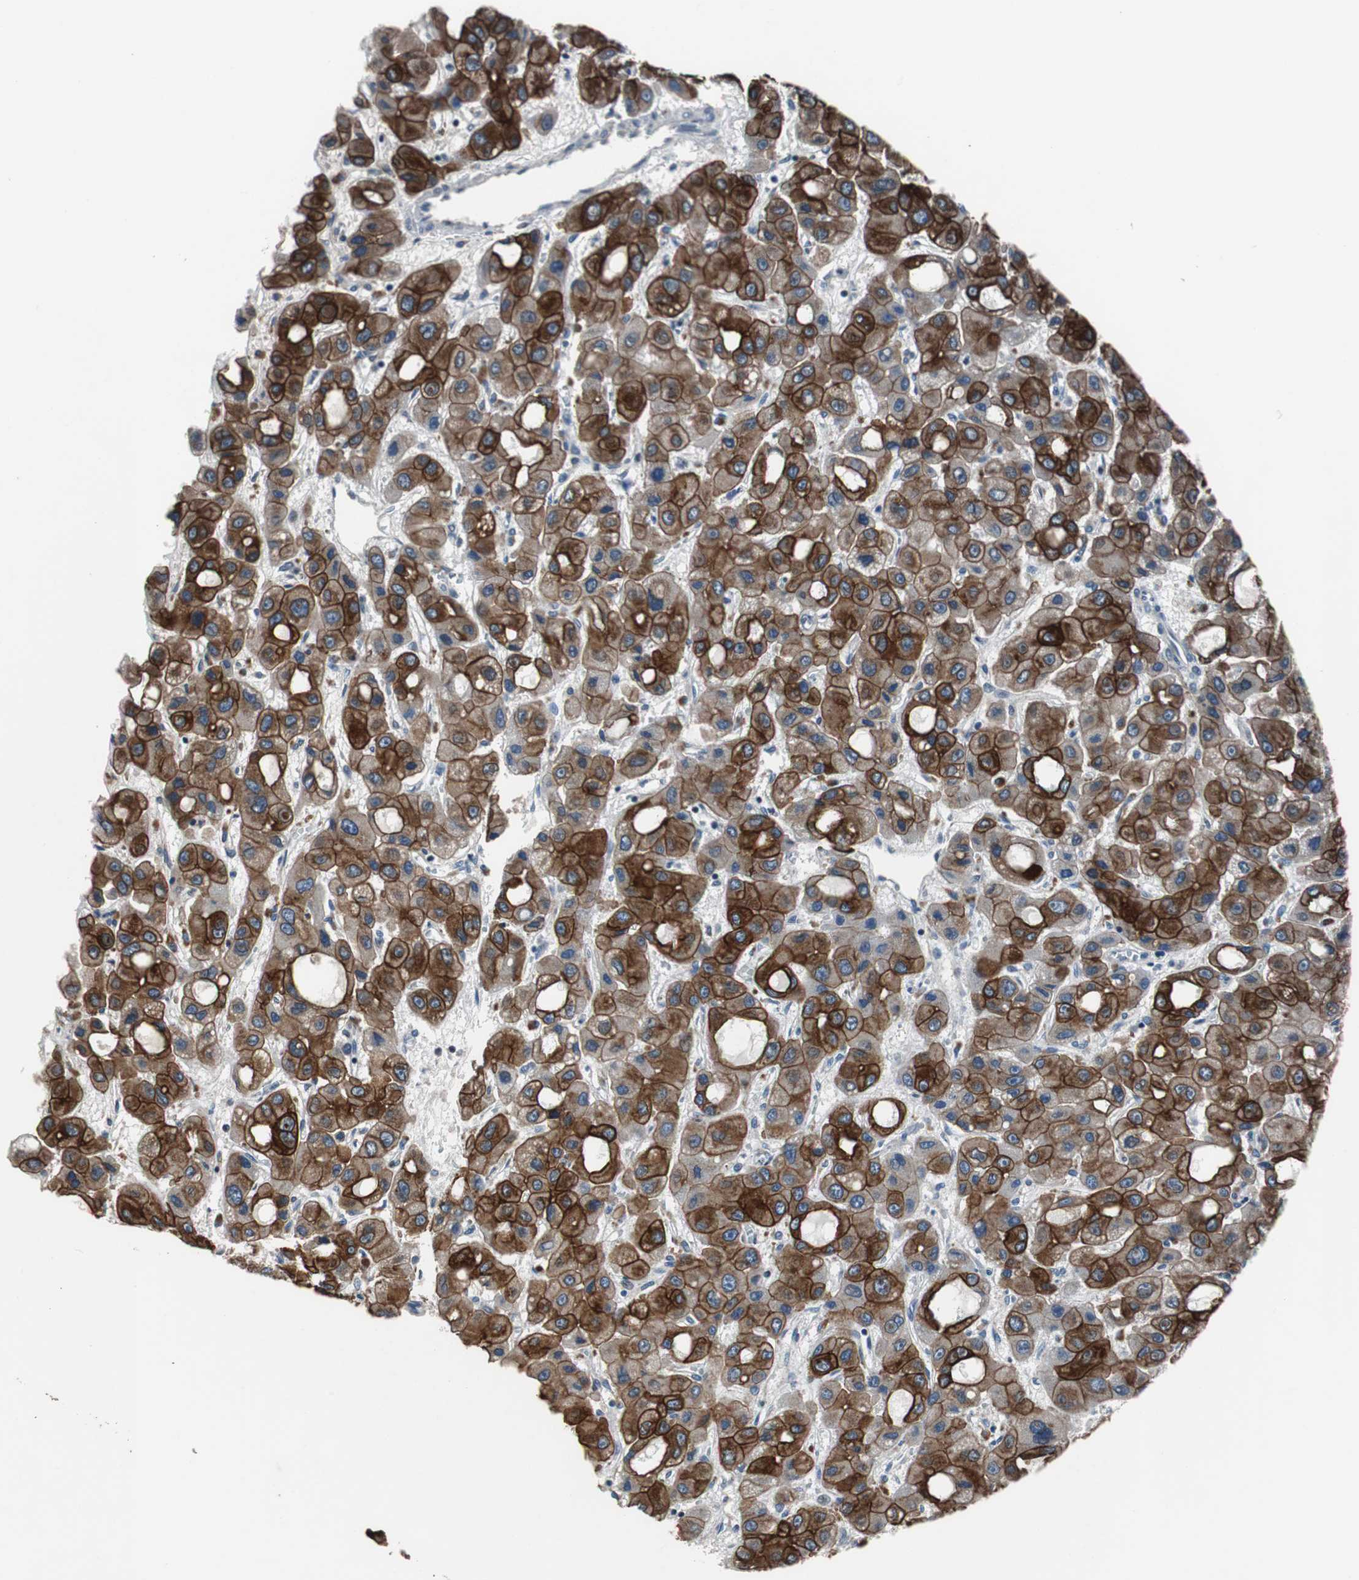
{"staining": {"intensity": "strong", "quantity": ">75%", "location": "cytoplasmic/membranous"}, "tissue": "liver cancer", "cell_type": "Tumor cells", "image_type": "cancer", "snomed": [{"axis": "morphology", "description": "Carcinoma, Hepatocellular, NOS"}, {"axis": "topography", "description": "Liver"}], "caption": "The image shows immunohistochemical staining of liver hepatocellular carcinoma. There is strong cytoplasmic/membranous expression is present in about >75% of tumor cells.", "gene": "USP10", "patient": {"sex": "male", "age": 55}}